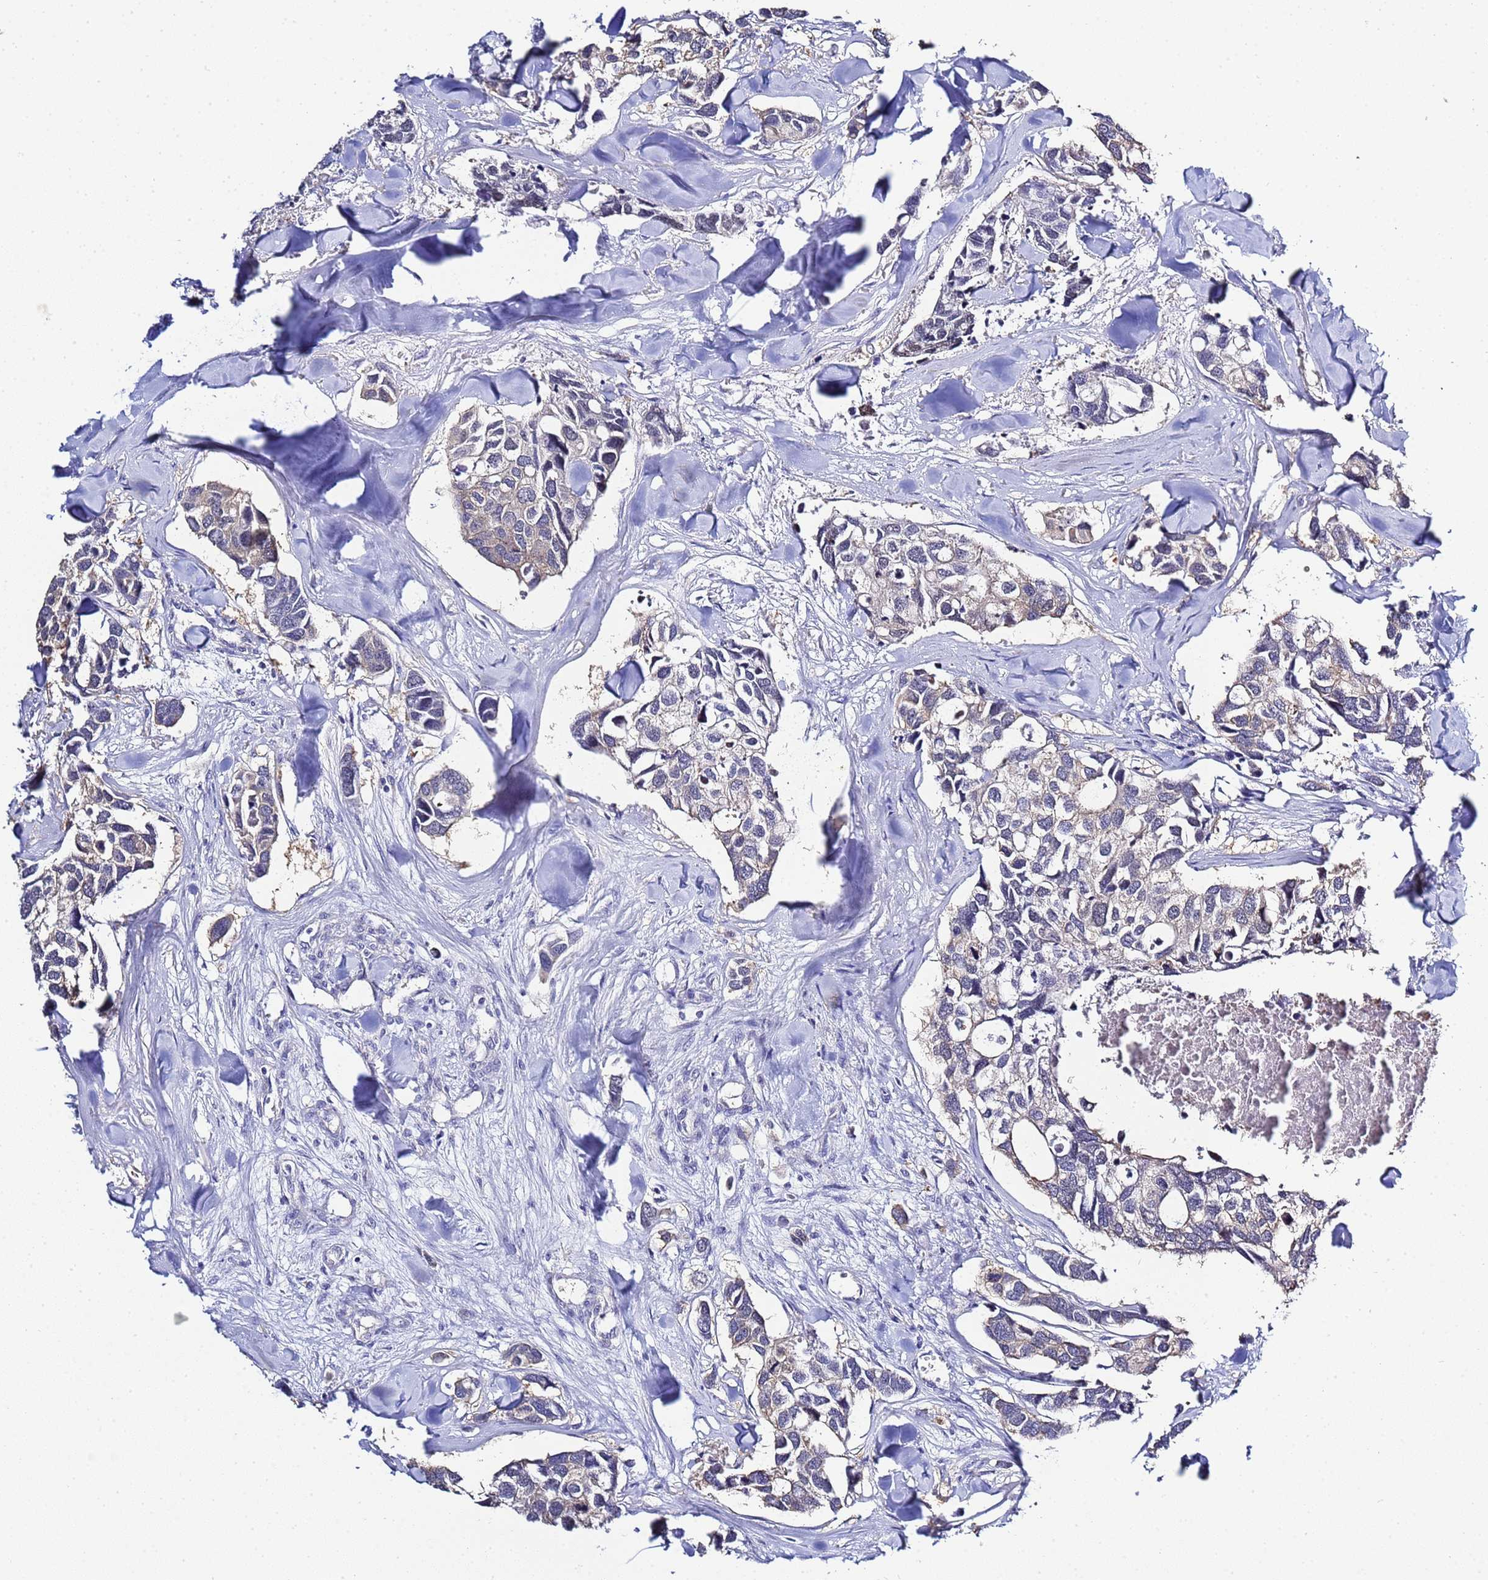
{"staining": {"intensity": "negative", "quantity": "none", "location": "none"}, "tissue": "breast cancer", "cell_type": "Tumor cells", "image_type": "cancer", "snomed": [{"axis": "morphology", "description": "Duct carcinoma"}, {"axis": "topography", "description": "Breast"}], "caption": "A high-resolution histopathology image shows immunohistochemistry (IHC) staining of breast invasive ductal carcinoma, which exhibits no significant positivity in tumor cells.", "gene": "ACTL6B", "patient": {"sex": "female", "age": 83}}